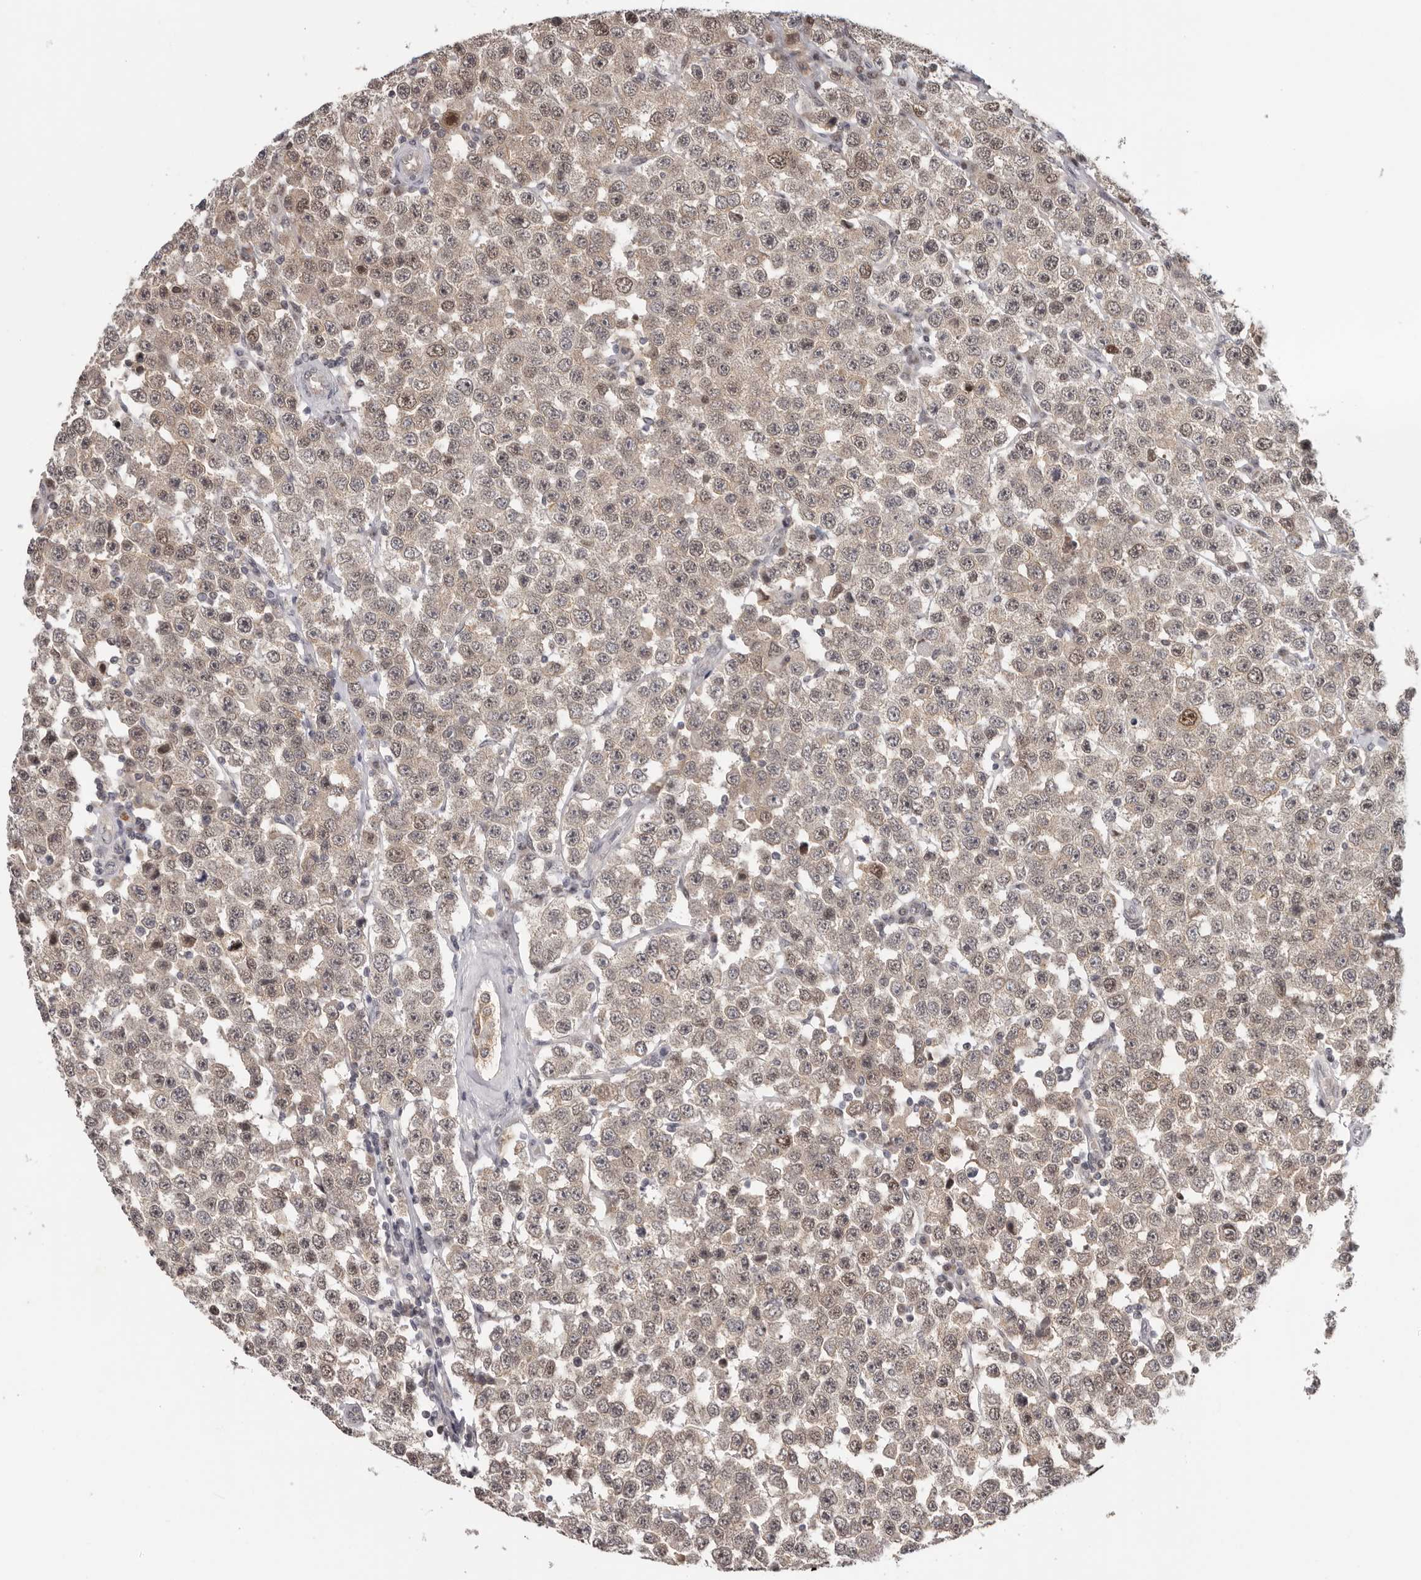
{"staining": {"intensity": "weak", "quantity": ">75%", "location": "cytoplasmic/membranous,nuclear"}, "tissue": "testis cancer", "cell_type": "Tumor cells", "image_type": "cancer", "snomed": [{"axis": "morphology", "description": "Seminoma, NOS"}, {"axis": "topography", "description": "Testis"}], "caption": "A brown stain labels weak cytoplasmic/membranous and nuclear positivity of a protein in seminoma (testis) tumor cells.", "gene": "TBX5", "patient": {"sex": "male", "age": 28}}